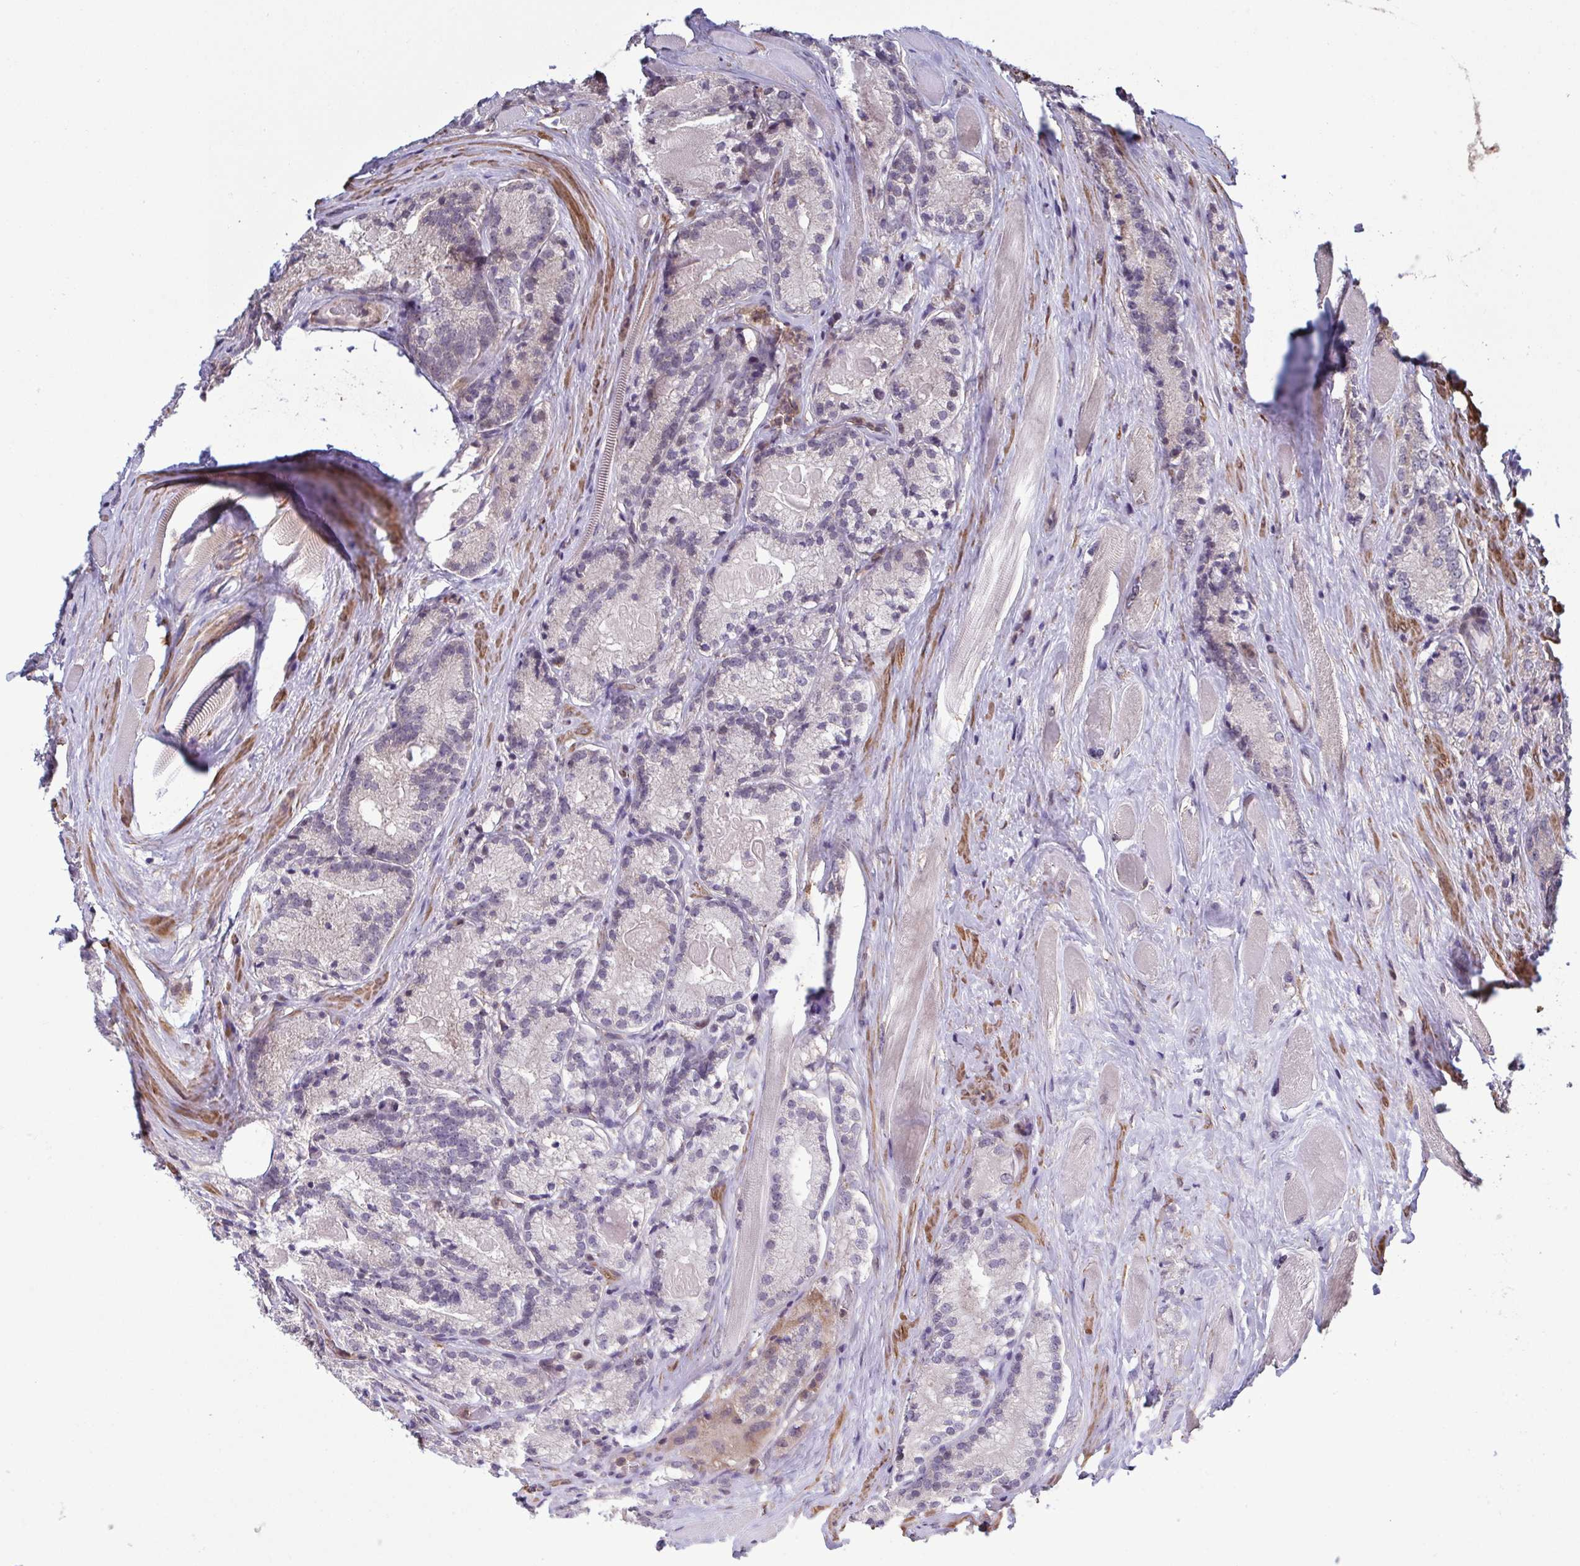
{"staining": {"intensity": "negative", "quantity": "none", "location": "none"}, "tissue": "prostate cancer", "cell_type": "Tumor cells", "image_type": "cancer", "snomed": [{"axis": "morphology", "description": "Adenocarcinoma, NOS"}, {"axis": "morphology", "description": "Adenocarcinoma, Low grade"}, {"axis": "topography", "description": "Prostate"}], "caption": "Micrograph shows no protein expression in tumor cells of prostate adenocarcinoma tissue.", "gene": "ZNF200", "patient": {"sex": "male", "age": 68}}